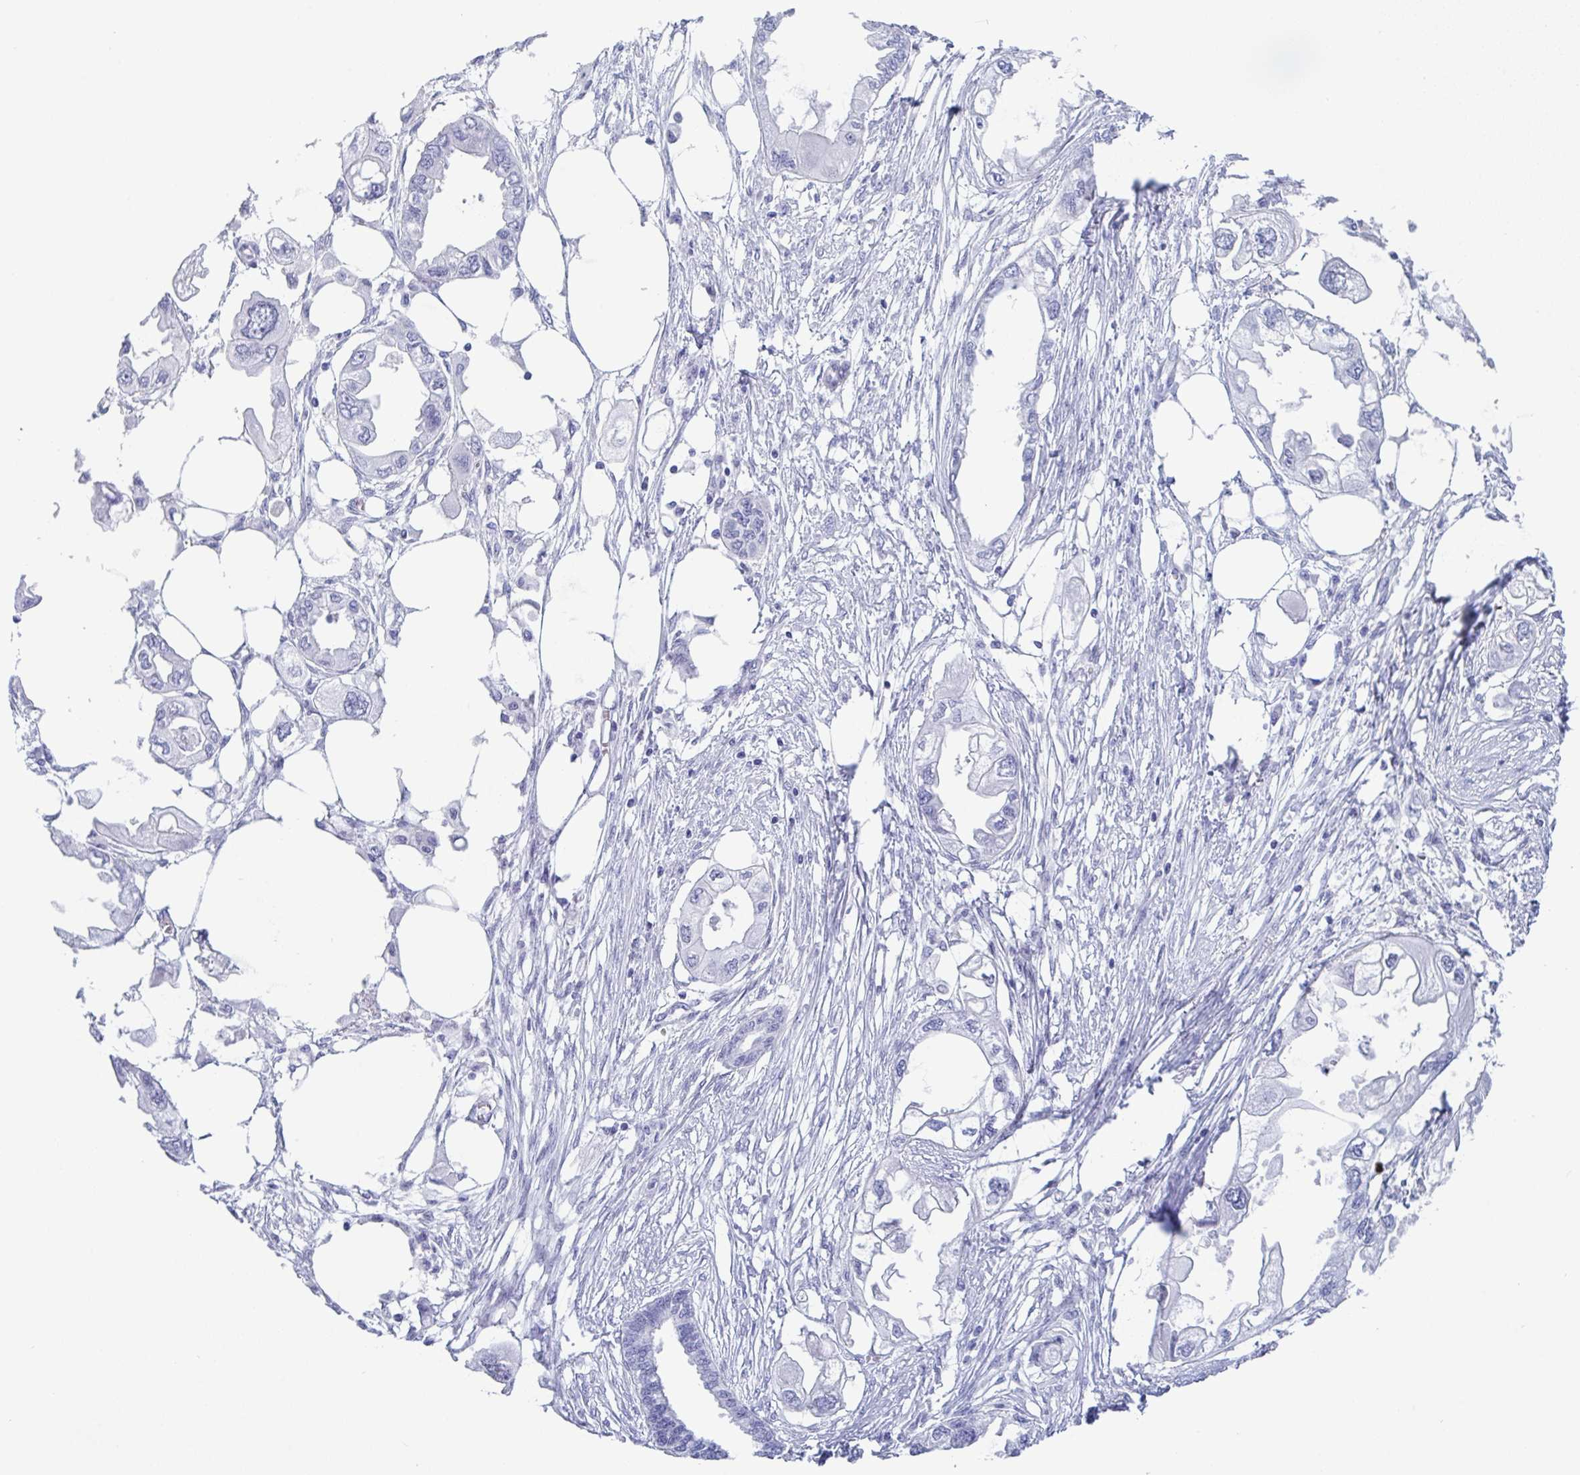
{"staining": {"intensity": "negative", "quantity": "none", "location": "none"}, "tissue": "endometrial cancer", "cell_type": "Tumor cells", "image_type": "cancer", "snomed": [{"axis": "morphology", "description": "Adenocarcinoma, NOS"}, {"axis": "morphology", "description": "Adenocarcinoma, metastatic, NOS"}, {"axis": "topography", "description": "Adipose tissue"}, {"axis": "topography", "description": "Endometrium"}], "caption": "Micrograph shows no protein expression in tumor cells of metastatic adenocarcinoma (endometrial) tissue.", "gene": "CDX4", "patient": {"sex": "female", "age": 67}}